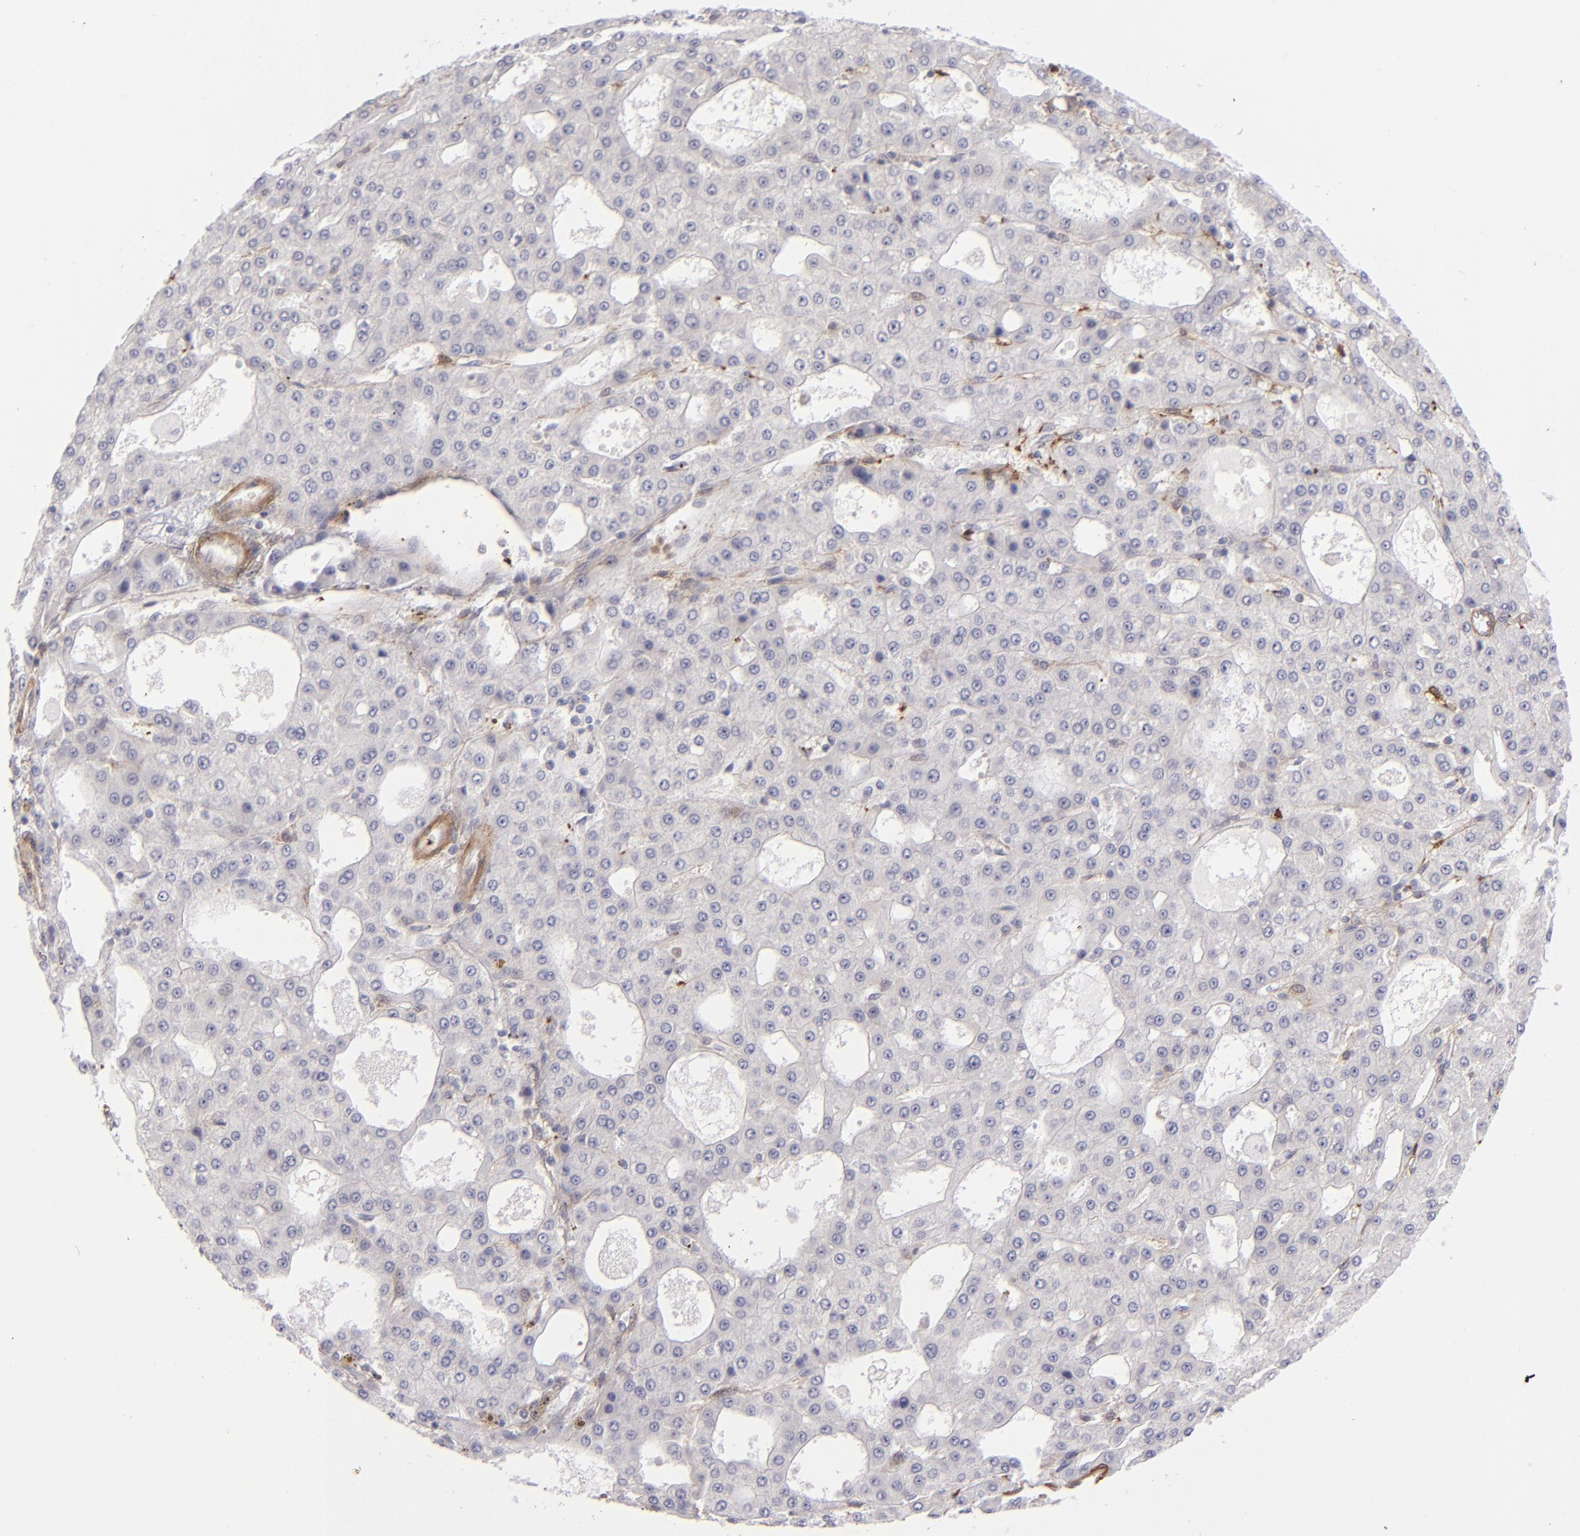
{"staining": {"intensity": "negative", "quantity": "none", "location": "none"}, "tissue": "liver cancer", "cell_type": "Tumor cells", "image_type": "cancer", "snomed": [{"axis": "morphology", "description": "Carcinoma, Hepatocellular, NOS"}, {"axis": "topography", "description": "Liver"}], "caption": "Immunohistochemical staining of liver cancer reveals no significant positivity in tumor cells.", "gene": "VCL", "patient": {"sex": "male", "age": 47}}